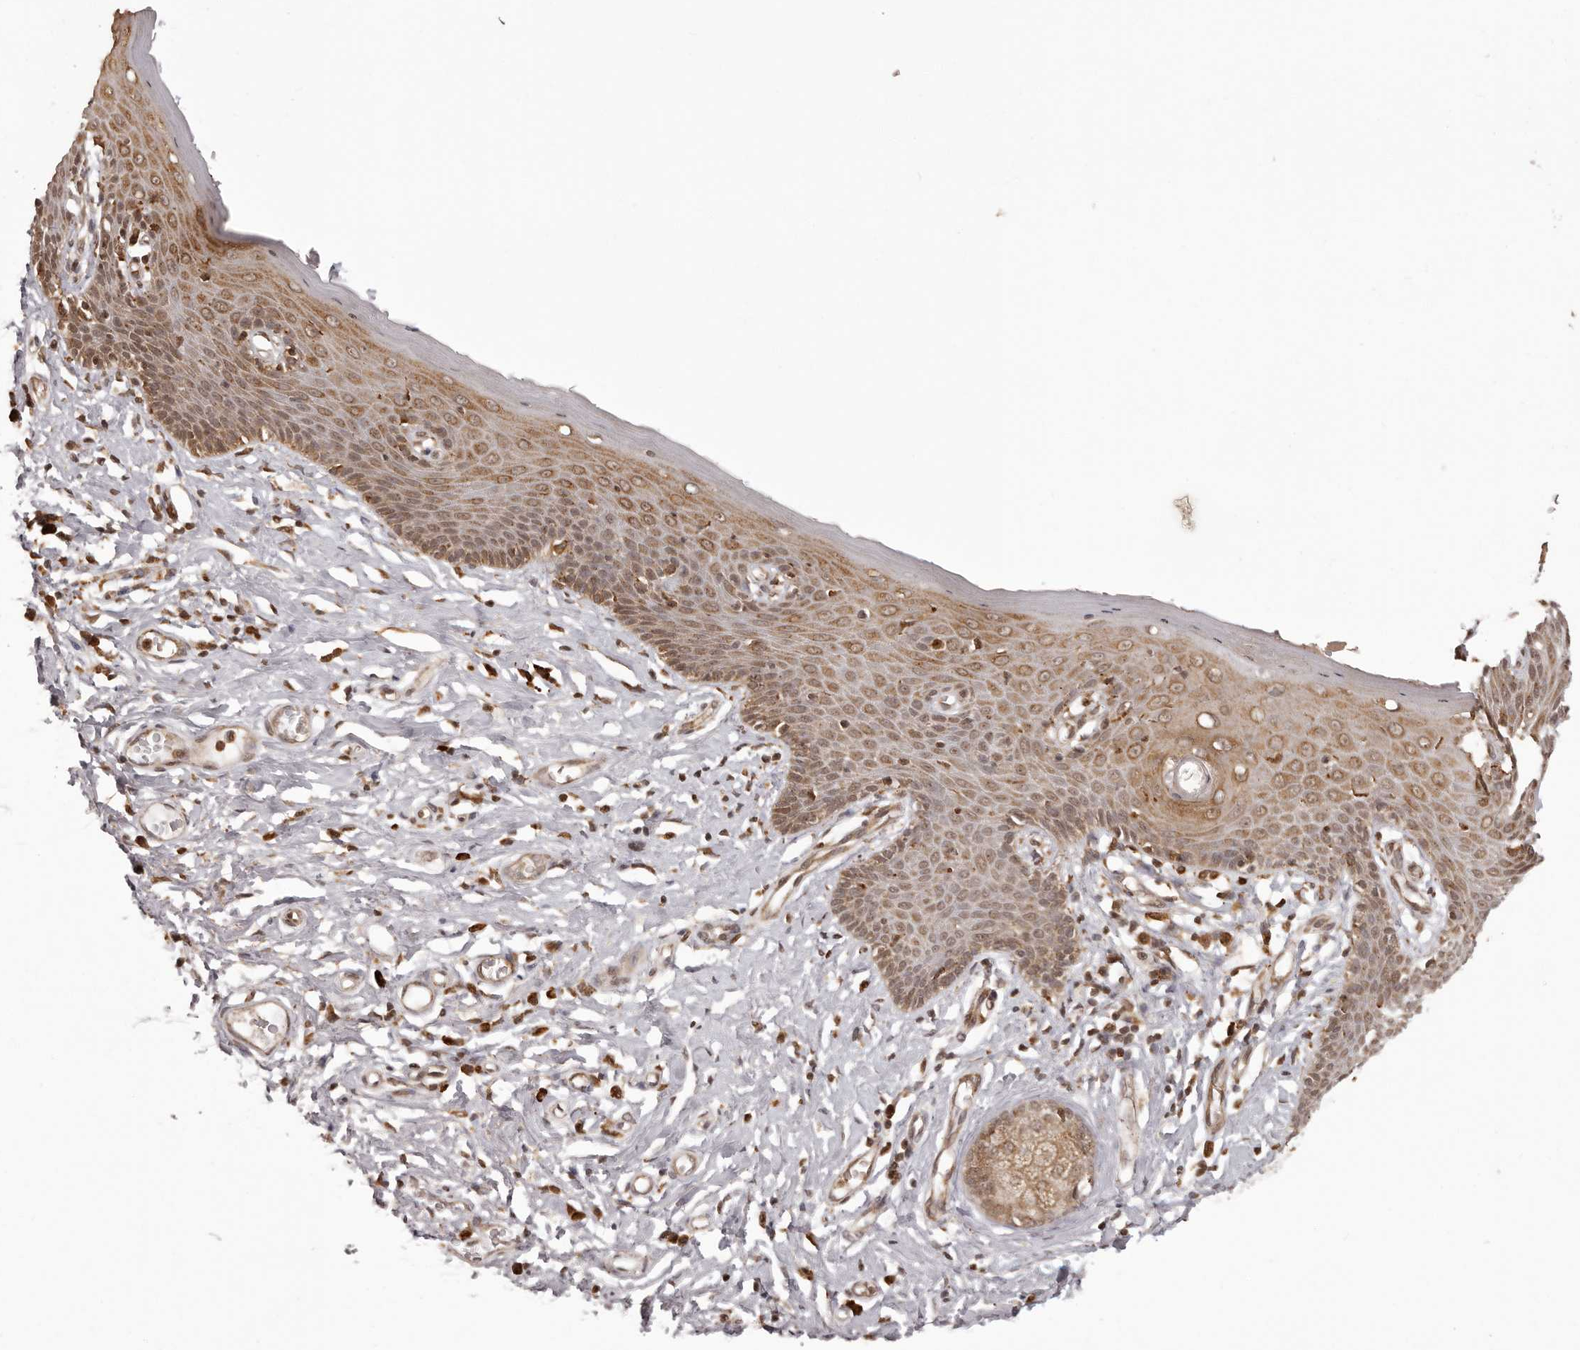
{"staining": {"intensity": "moderate", "quantity": ">75%", "location": "cytoplasmic/membranous,nuclear"}, "tissue": "skin", "cell_type": "Epidermal cells", "image_type": "normal", "snomed": [{"axis": "morphology", "description": "Normal tissue, NOS"}, {"axis": "topography", "description": "Vulva"}], "caption": "This image reveals IHC staining of unremarkable skin, with medium moderate cytoplasmic/membranous,nuclear staining in approximately >75% of epidermal cells.", "gene": "IL32", "patient": {"sex": "female", "age": 66}}